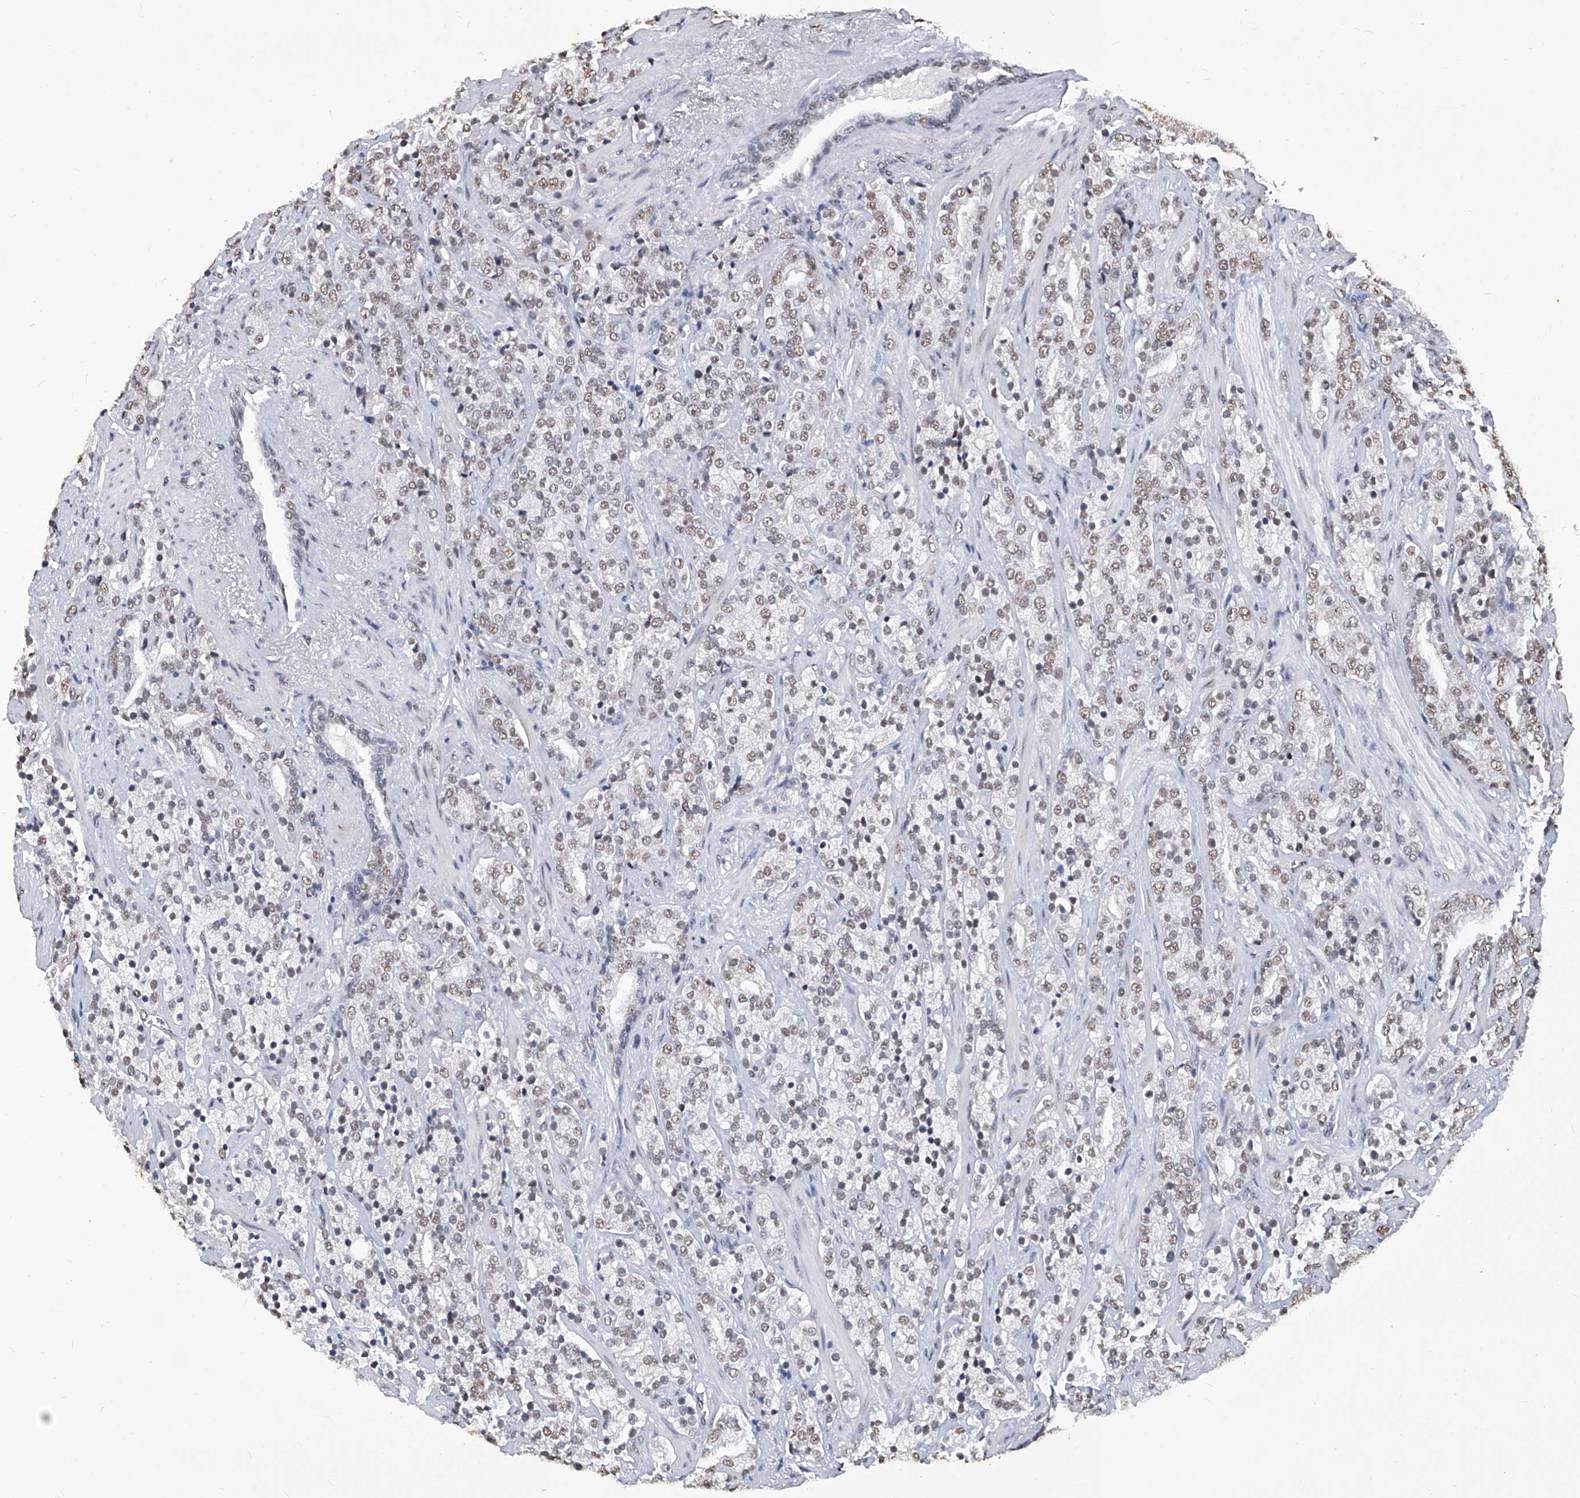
{"staining": {"intensity": "weak", "quantity": "25%-75%", "location": "nuclear"}, "tissue": "prostate cancer", "cell_type": "Tumor cells", "image_type": "cancer", "snomed": [{"axis": "morphology", "description": "Adenocarcinoma, High grade"}, {"axis": "topography", "description": "Prostate"}], "caption": "Human prostate adenocarcinoma (high-grade) stained with a protein marker exhibits weak staining in tumor cells.", "gene": "HBP1", "patient": {"sex": "male", "age": 71}}